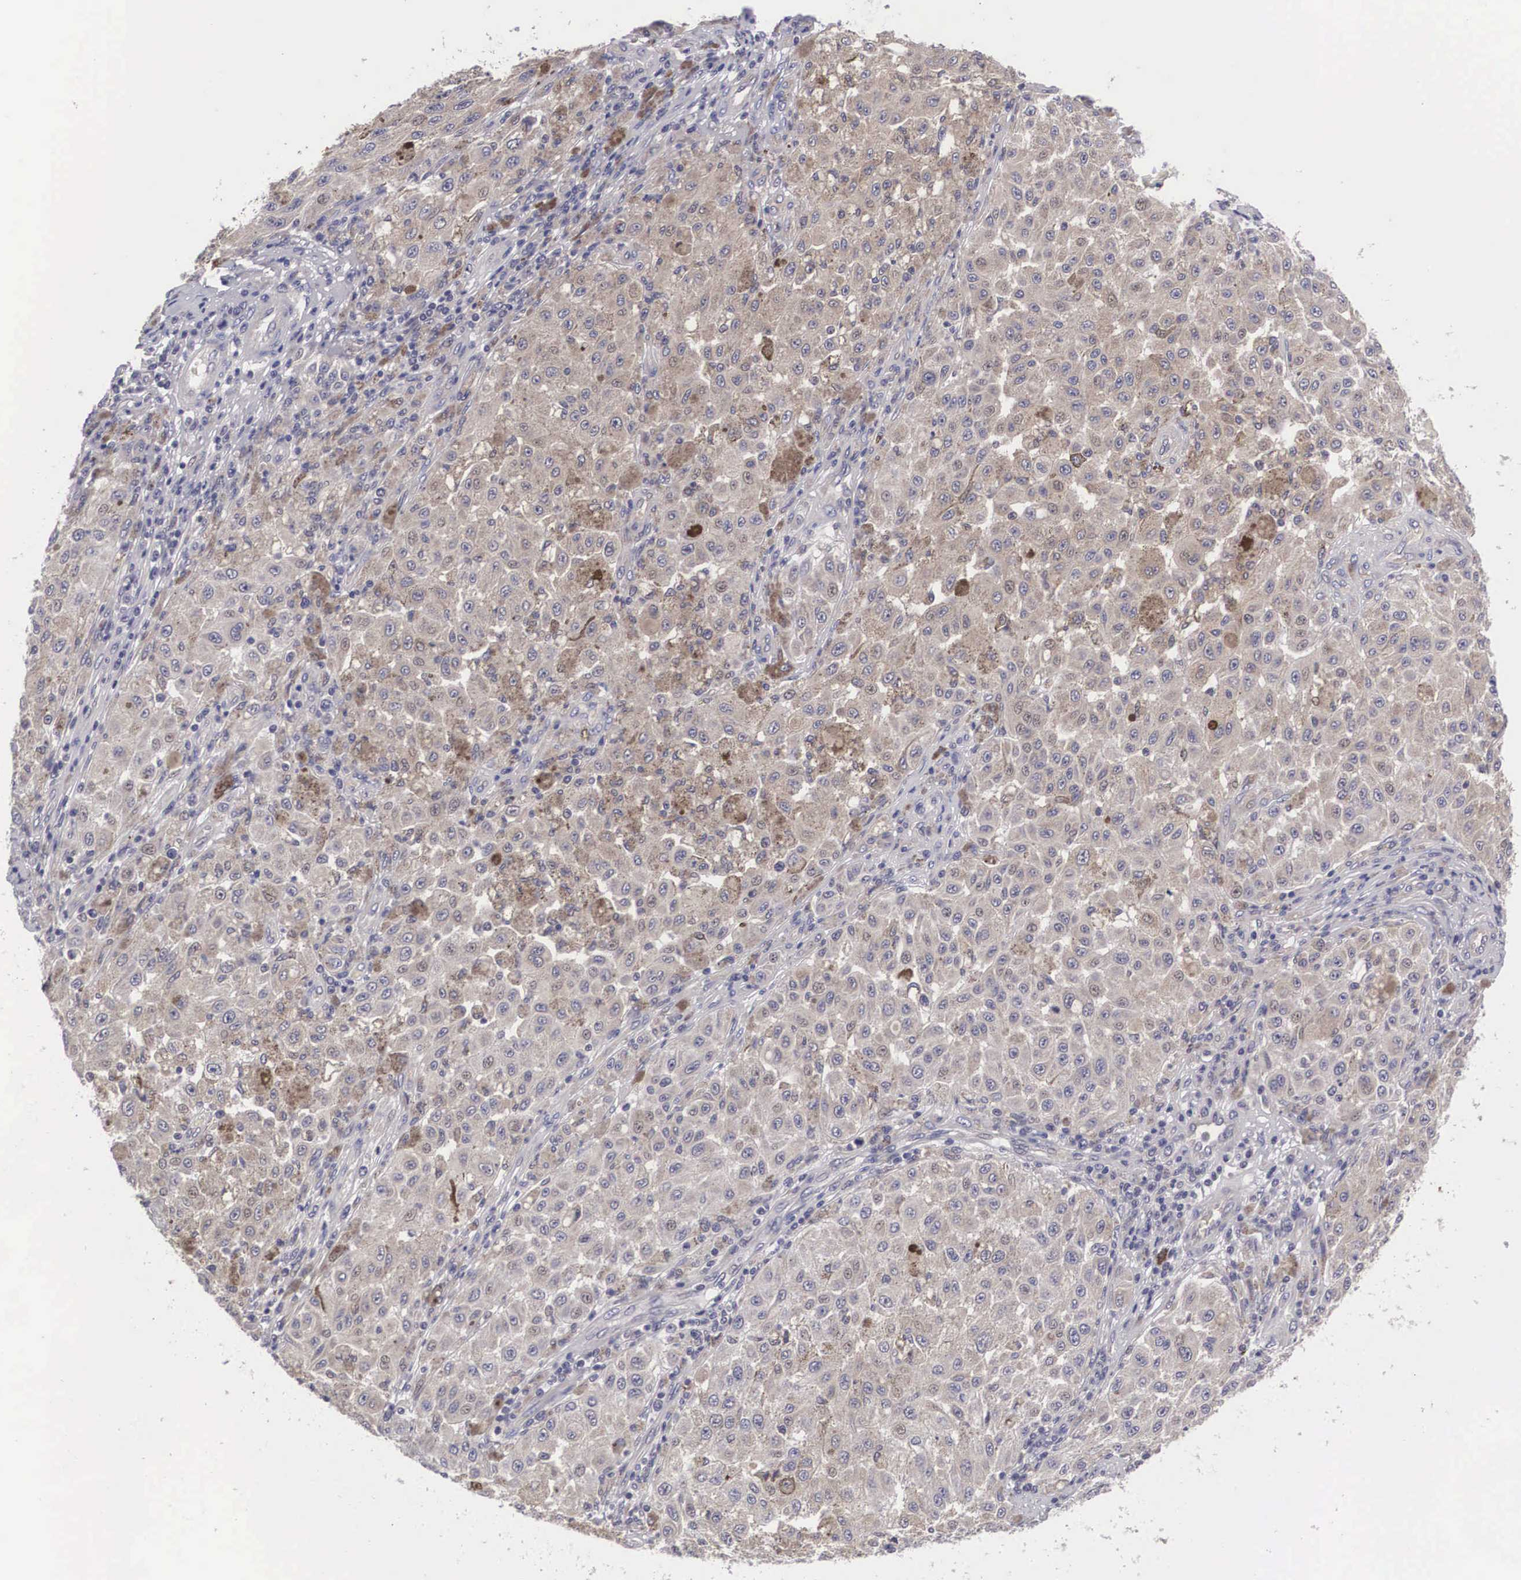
{"staining": {"intensity": "weak", "quantity": ">75%", "location": "cytoplasmic/membranous"}, "tissue": "melanoma", "cell_type": "Tumor cells", "image_type": "cancer", "snomed": [{"axis": "morphology", "description": "Malignant melanoma, NOS"}, {"axis": "topography", "description": "Skin"}], "caption": "Immunohistochemistry (IHC) photomicrograph of malignant melanoma stained for a protein (brown), which exhibits low levels of weak cytoplasmic/membranous expression in approximately >75% of tumor cells.", "gene": "GRIPAP1", "patient": {"sex": "female", "age": 64}}